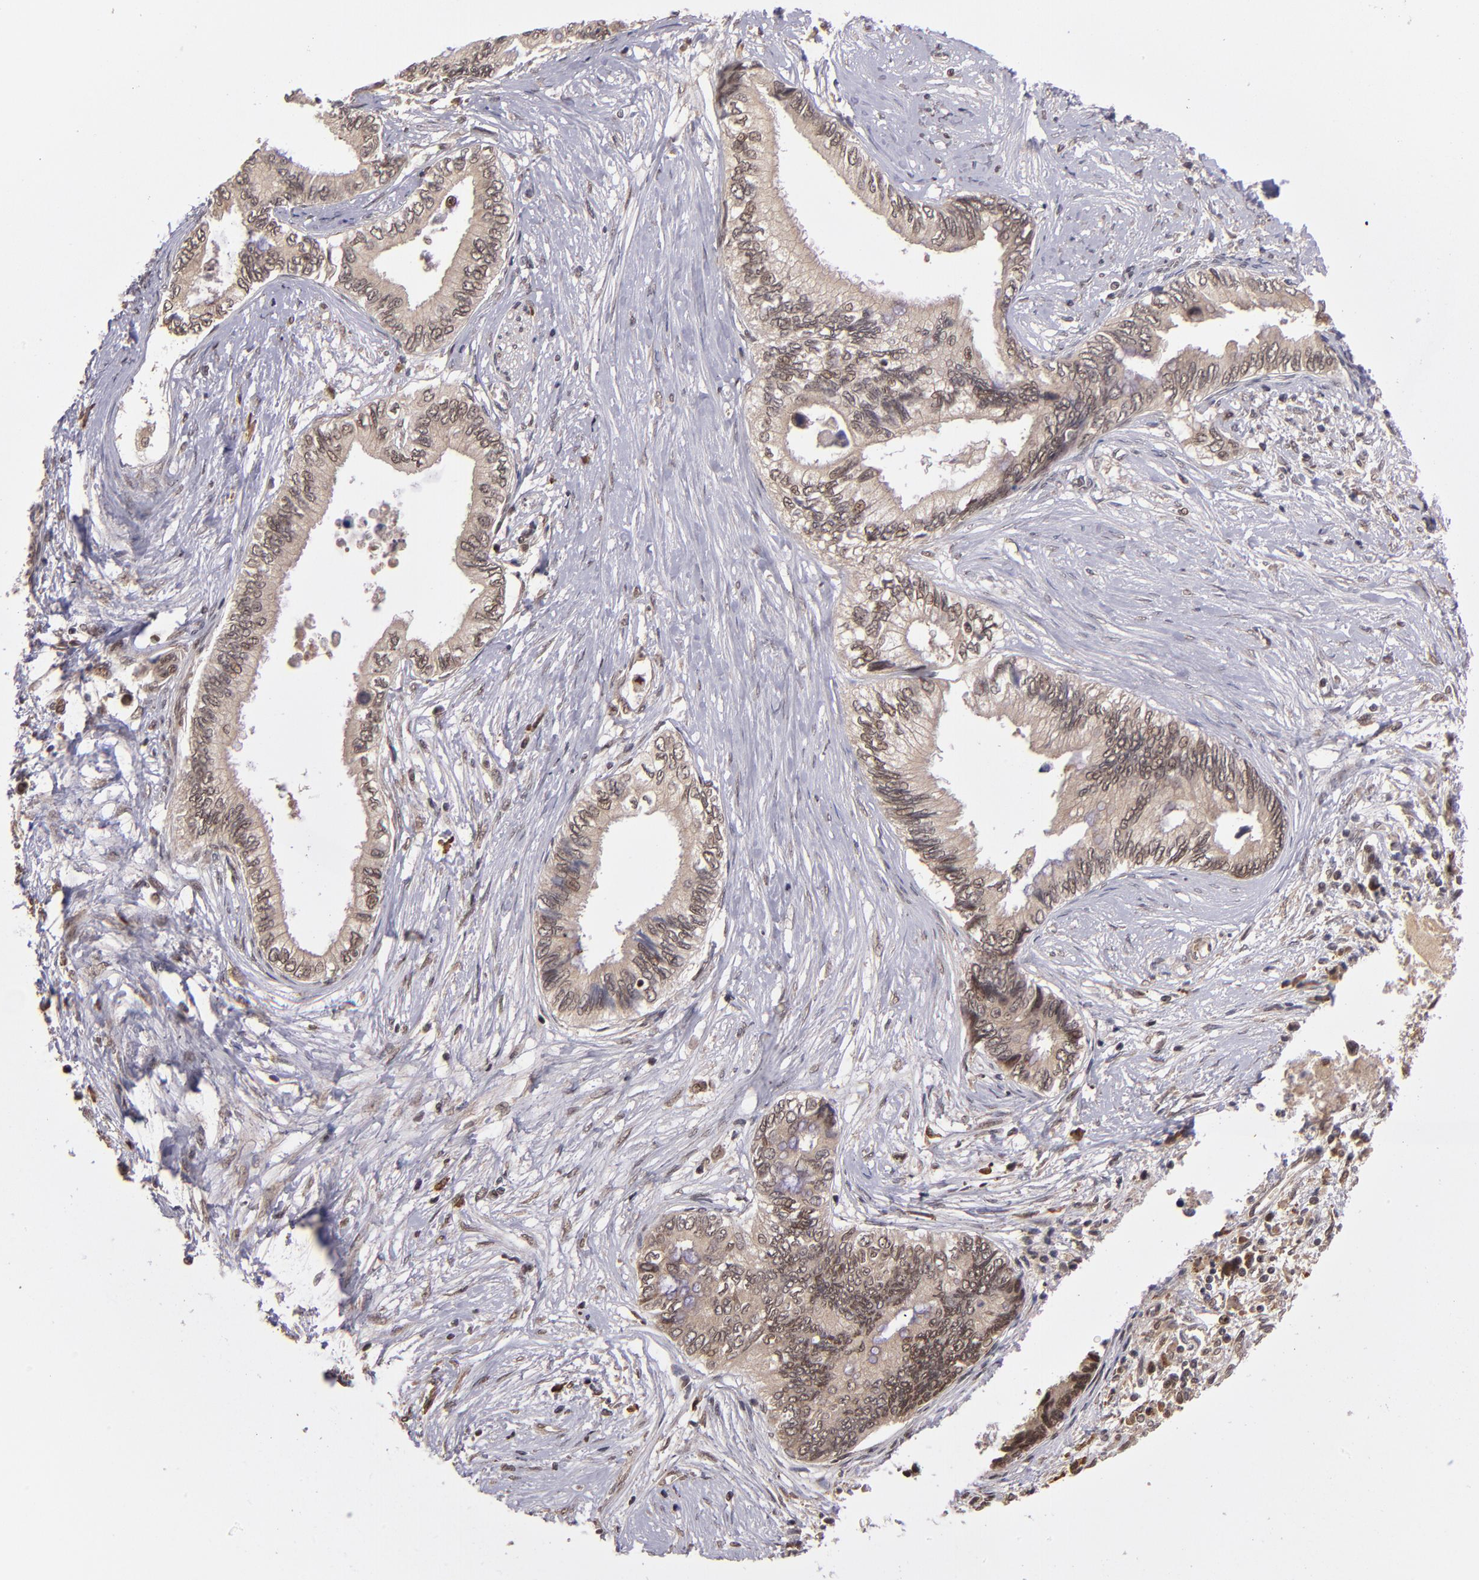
{"staining": {"intensity": "moderate", "quantity": ">75%", "location": "nuclear"}, "tissue": "pancreatic cancer", "cell_type": "Tumor cells", "image_type": "cancer", "snomed": [{"axis": "morphology", "description": "Adenocarcinoma, NOS"}, {"axis": "topography", "description": "Pancreas"}], "caption": "The image shows staining of pancreatic cancer (adenocarcinoma), revealing moderate nuclear protein positivity (brown color) within tumor cells.", "gene": "ABHD12B", "patient": {"sex": "female", "age": 66}}